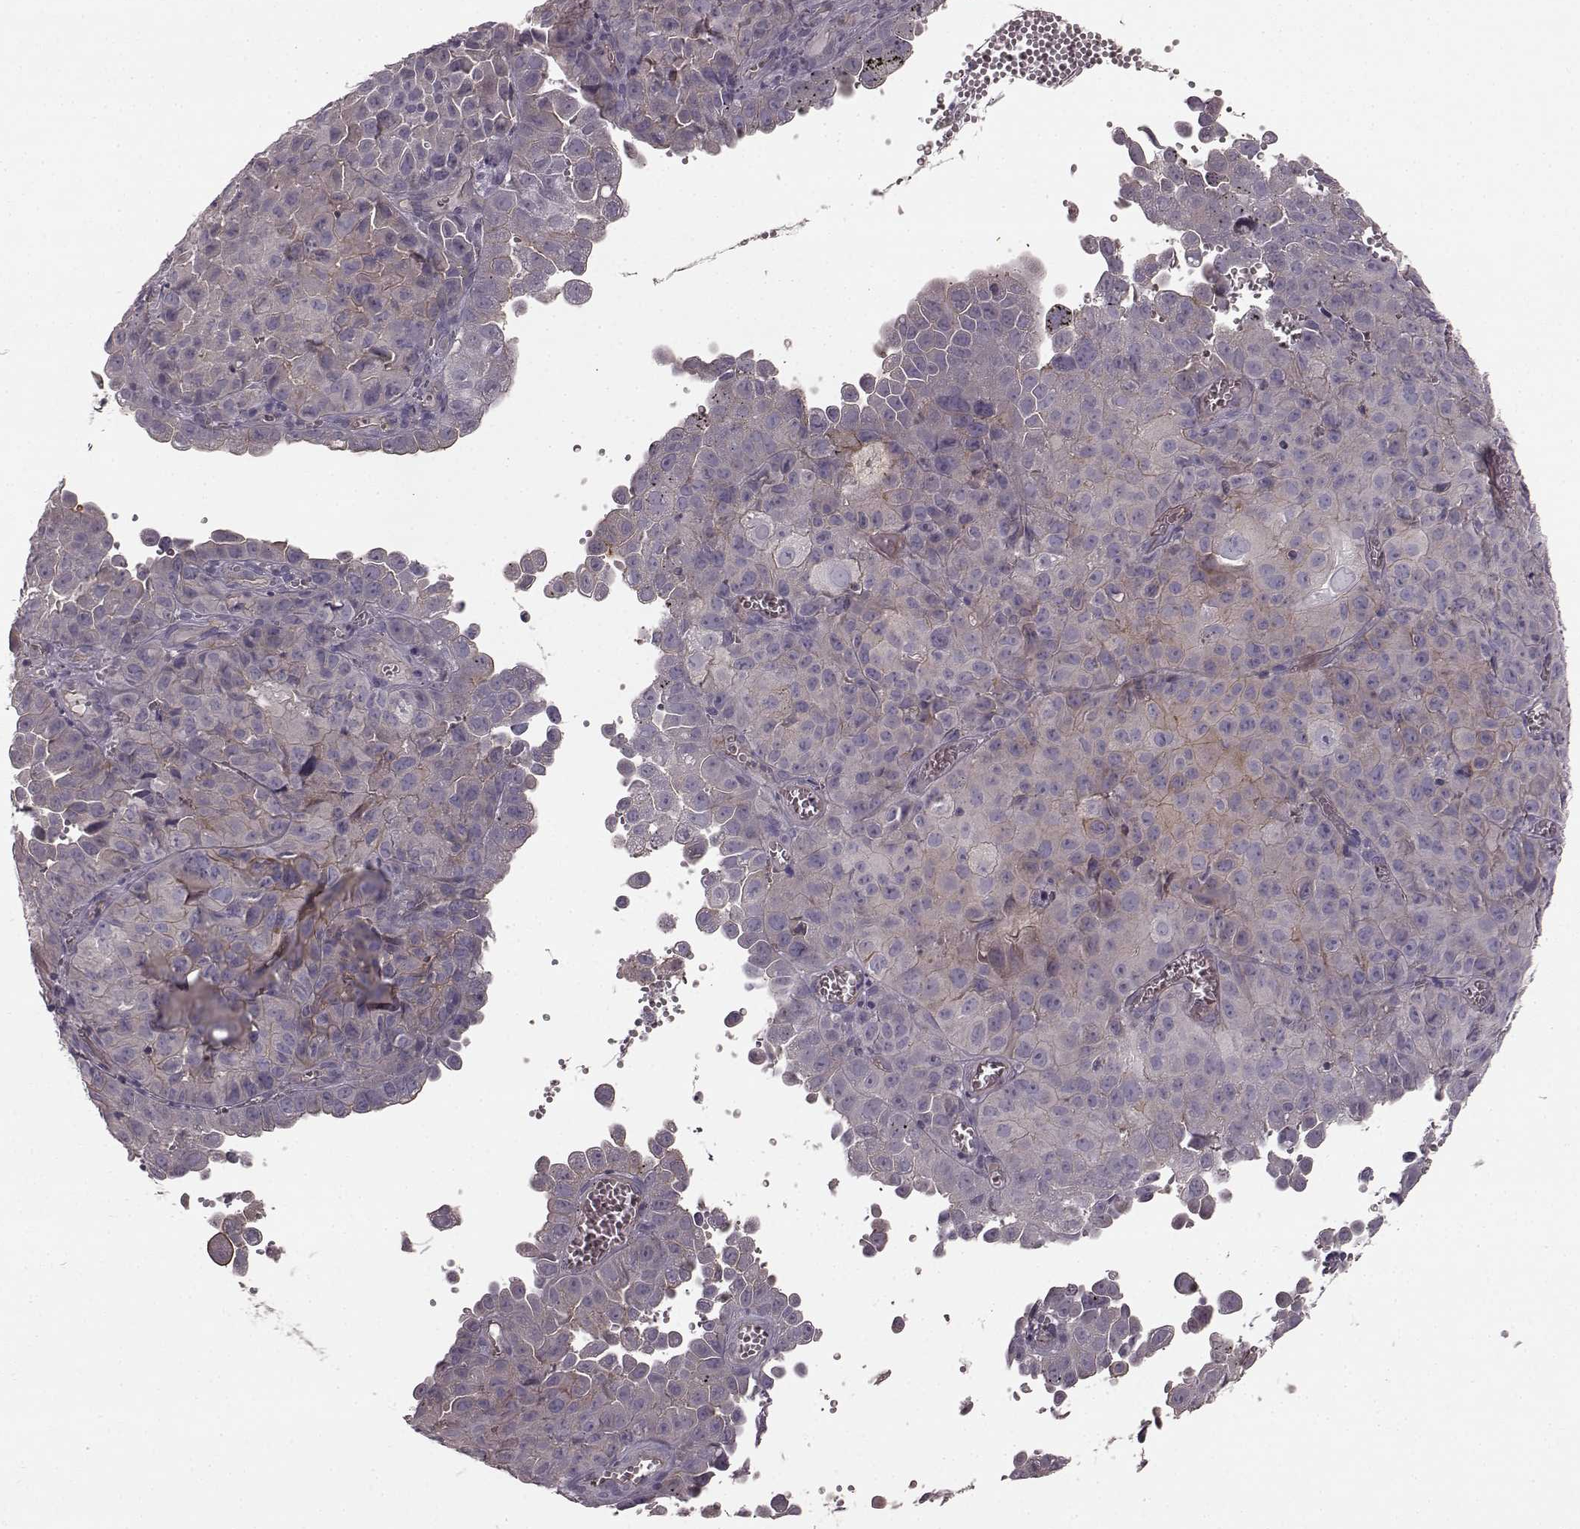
{"staining": {"intensity": "negative", "quantity": "none", "location": "none"}, "tissue": "cervical cancer", "cell_type": "Tumor cells", "image_type": "cancer", "snomed": [{"axis": "morphology", "description": "Squamous cell carcinoma, NOS"}, {"axis": "topography", "description": "Cervix"}], "caption": "Immunohistochemistry photomicrograph of human cervical cancer stained for a protein (brown), which demonstrates no expression in tumor cells.", "gene": "SLC22A18", "patient": {"sex": "female", "age": 55}}